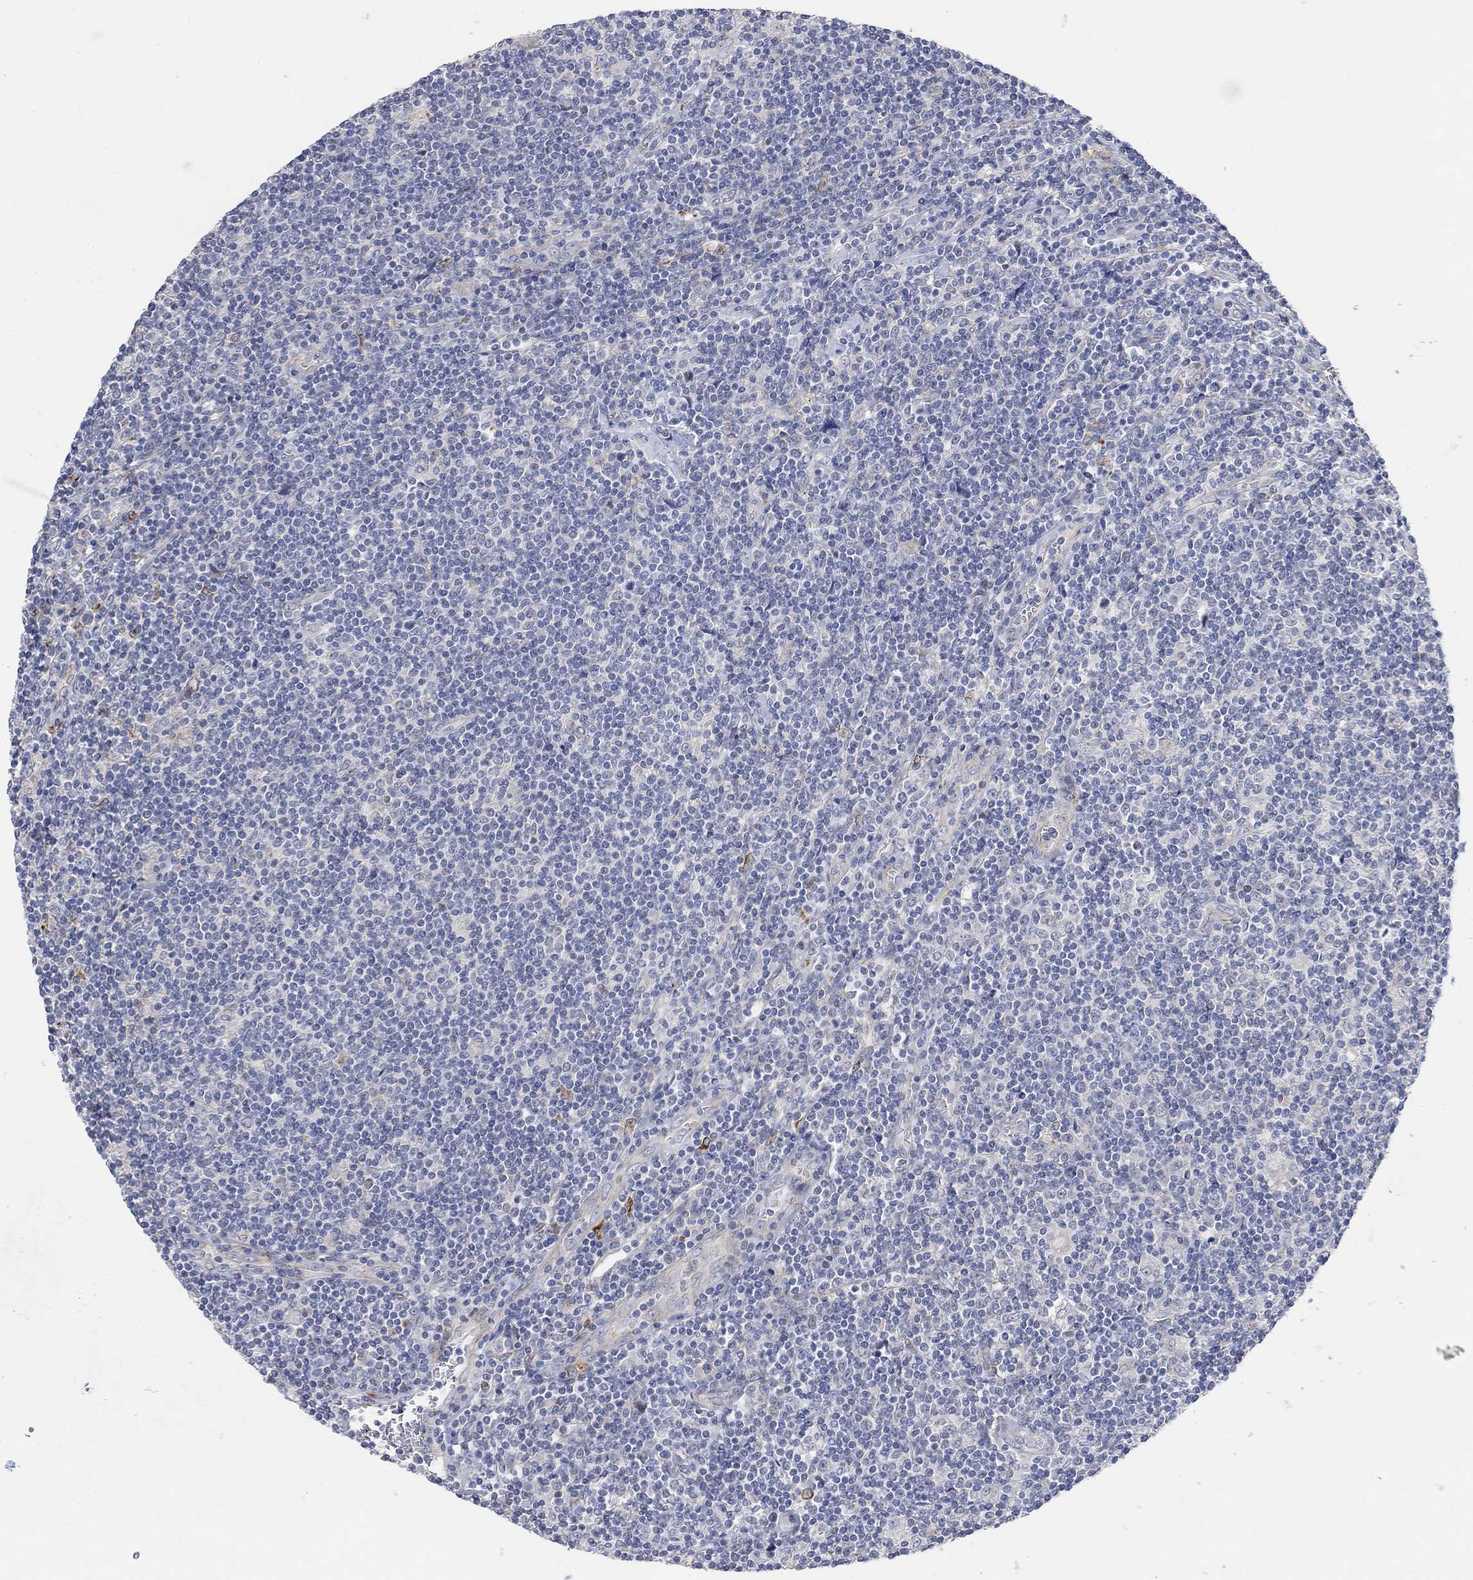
{"staining": {"intensity": "negative", "quantity": "none", "location": "none"}, "tissue": "lymphoma", "cell_type": "Tumor cells", "image_type": "cancer", "snomed": [{"axis": "morphology", "description": "Hodgkin's disease, NOS"}, {"axis": "topography", "description": "Lymph node"}], "caption": "An immunohistochemistry histopathology image of Hodgkin's disease is shown. There is no staining in tumor cells of Hodgkin's disease. The staining was performed using DAB to visualize the protein expression in brown, while the nuclei were stained in blue with hematoxylin (Magnification: 20x).", "gene": "HCRTR1", "patient": {"sex": "male", "age": 40}}